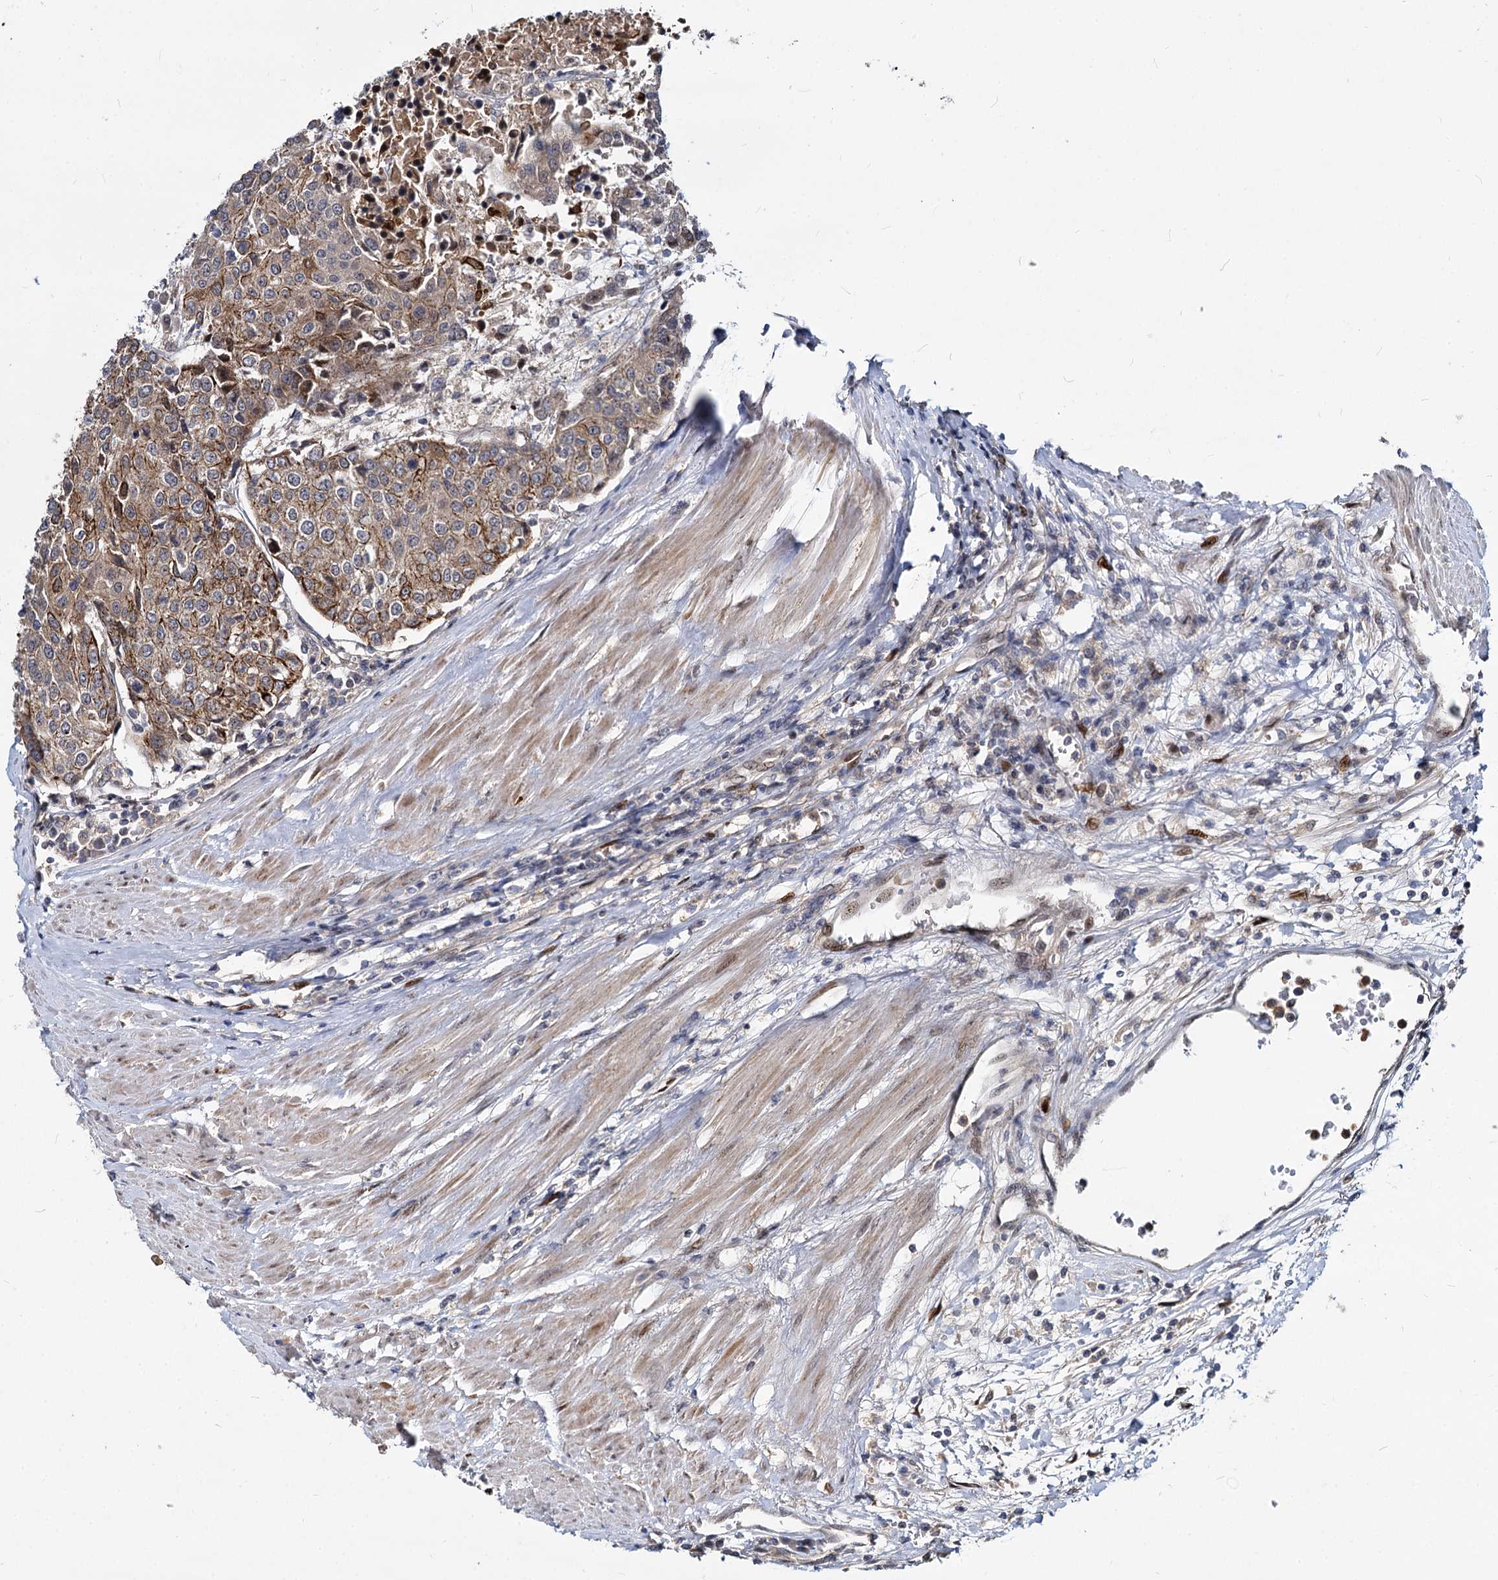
{"staining": {"intensity": "moderate", "quantity": "25%-75%", "location": "cytoplasmic/membranous"}, "tissue": "urothelial cancer", "cell_type": "Tumor cells", "image_type": "cancer", "snomed": [{"axis": "morphology", "description": "Urothelial carcinoma, High grade"}, {"axis": "topography", "description": "Urinary bladder"}], "caption": "Human urothelial cancer stained with a protein marker shows moderate staining in tumor cells.", "gene": "MAML2", "patient": {"sex": "female", "age": 85}}